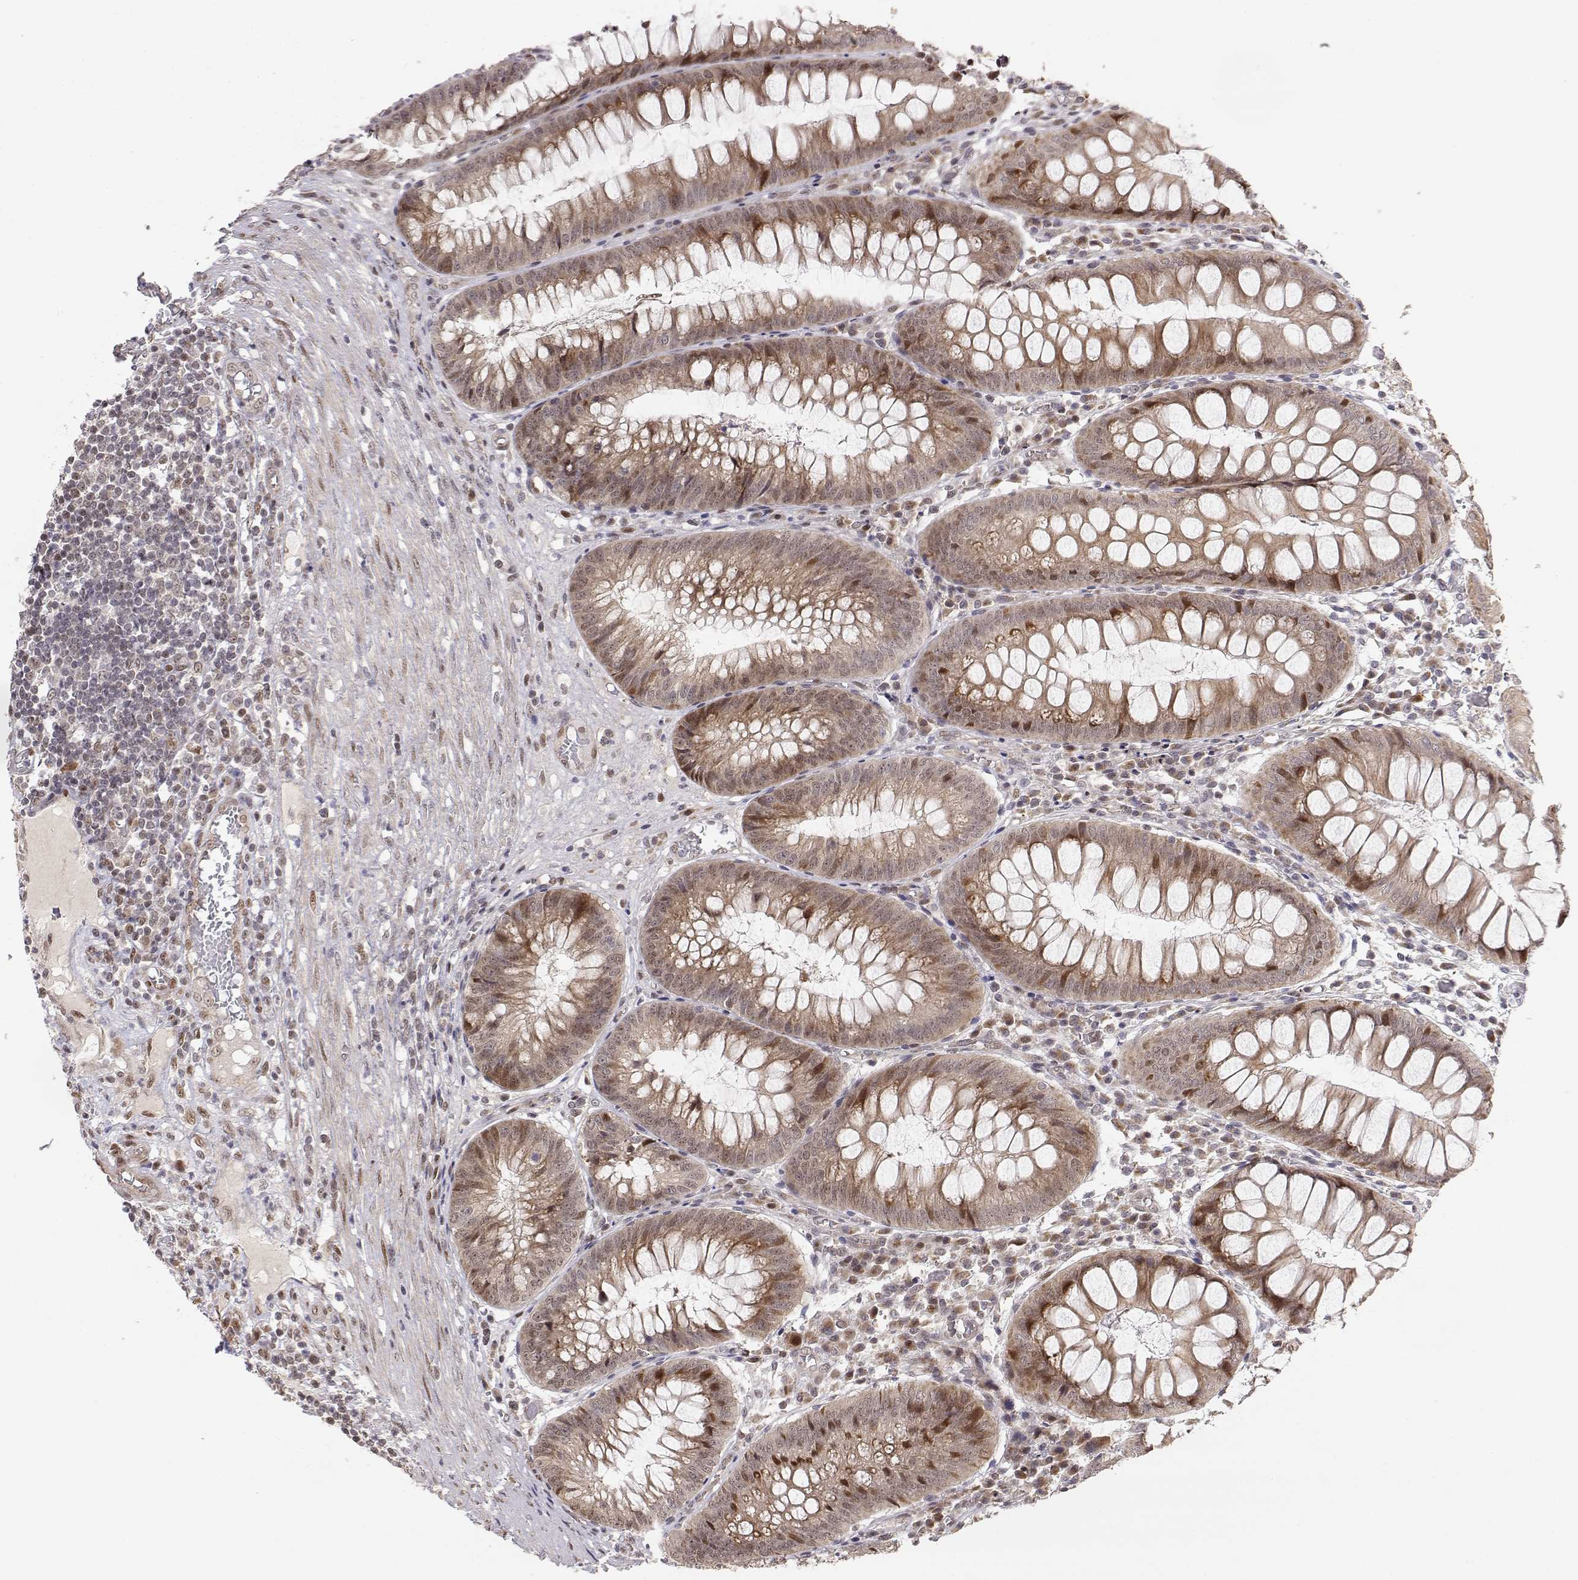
{"staining": {"intensity": "moderate", "quantity": "25%-75%", "location": "cytoplasmic/membranous"}, "tissue": "appendix", "cell_type": "Glandular cells", "image_type": "normal", "snomed": [{"axis": "morphology", "description": "Normal tissue, NOS"}, {"axis": "morphology", "description": "Inflammation, NOS"}, {"axis": "topography", "description": "Appendix"}], "caption": "Unremarkable appendix displays moderate cytoplasmic/membranous staining in about 25%-75% of glandular cells, visualized by immunohistochemistry. (brown staining indicates protein expression, while blue staining denotes nuclei).", "gene": "BRCA1", "patient": {"sex": "male", "age": 16}}